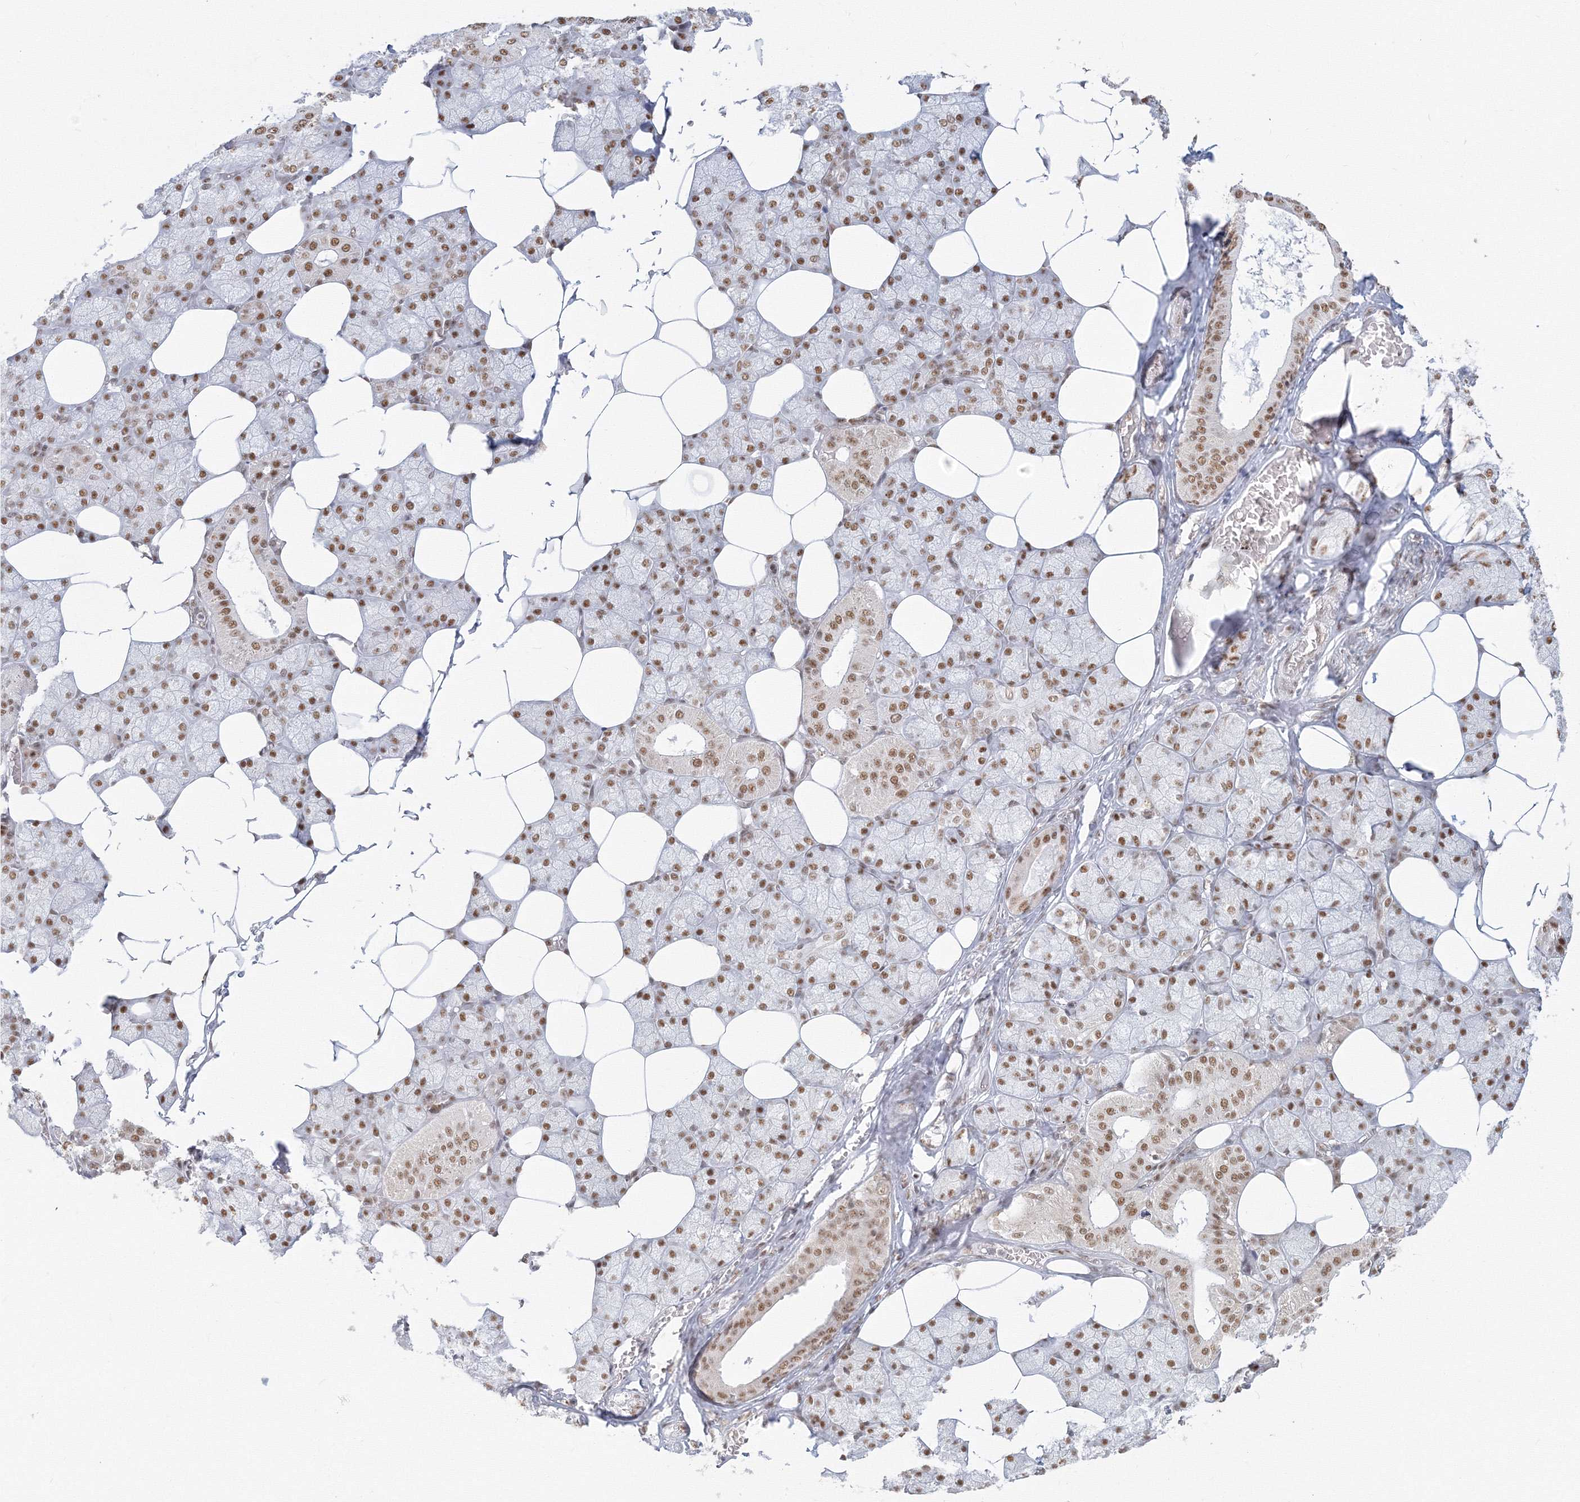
{"staining": {"intensity": "moderate", "quantity": ">75%", "location": "nuclear"}, "tissue": "salivary gland", "cell_type": "Glandular cells", "image_type": "normal", "snomed": [{"axis": "morphology", "description": "Normal tissue, NOS"}, {"axis": "topography", "description": "Salivary gland"}], "caption": "Immunohistochemistry micrograph of unremarkable salivary gland stained for a protein (brown), which displays medium levels of moderate nuclear expression in approximately >75% of glandular cells.", "gene": "PPP4R2", "patient": {"sex": "male", "age": 62}}